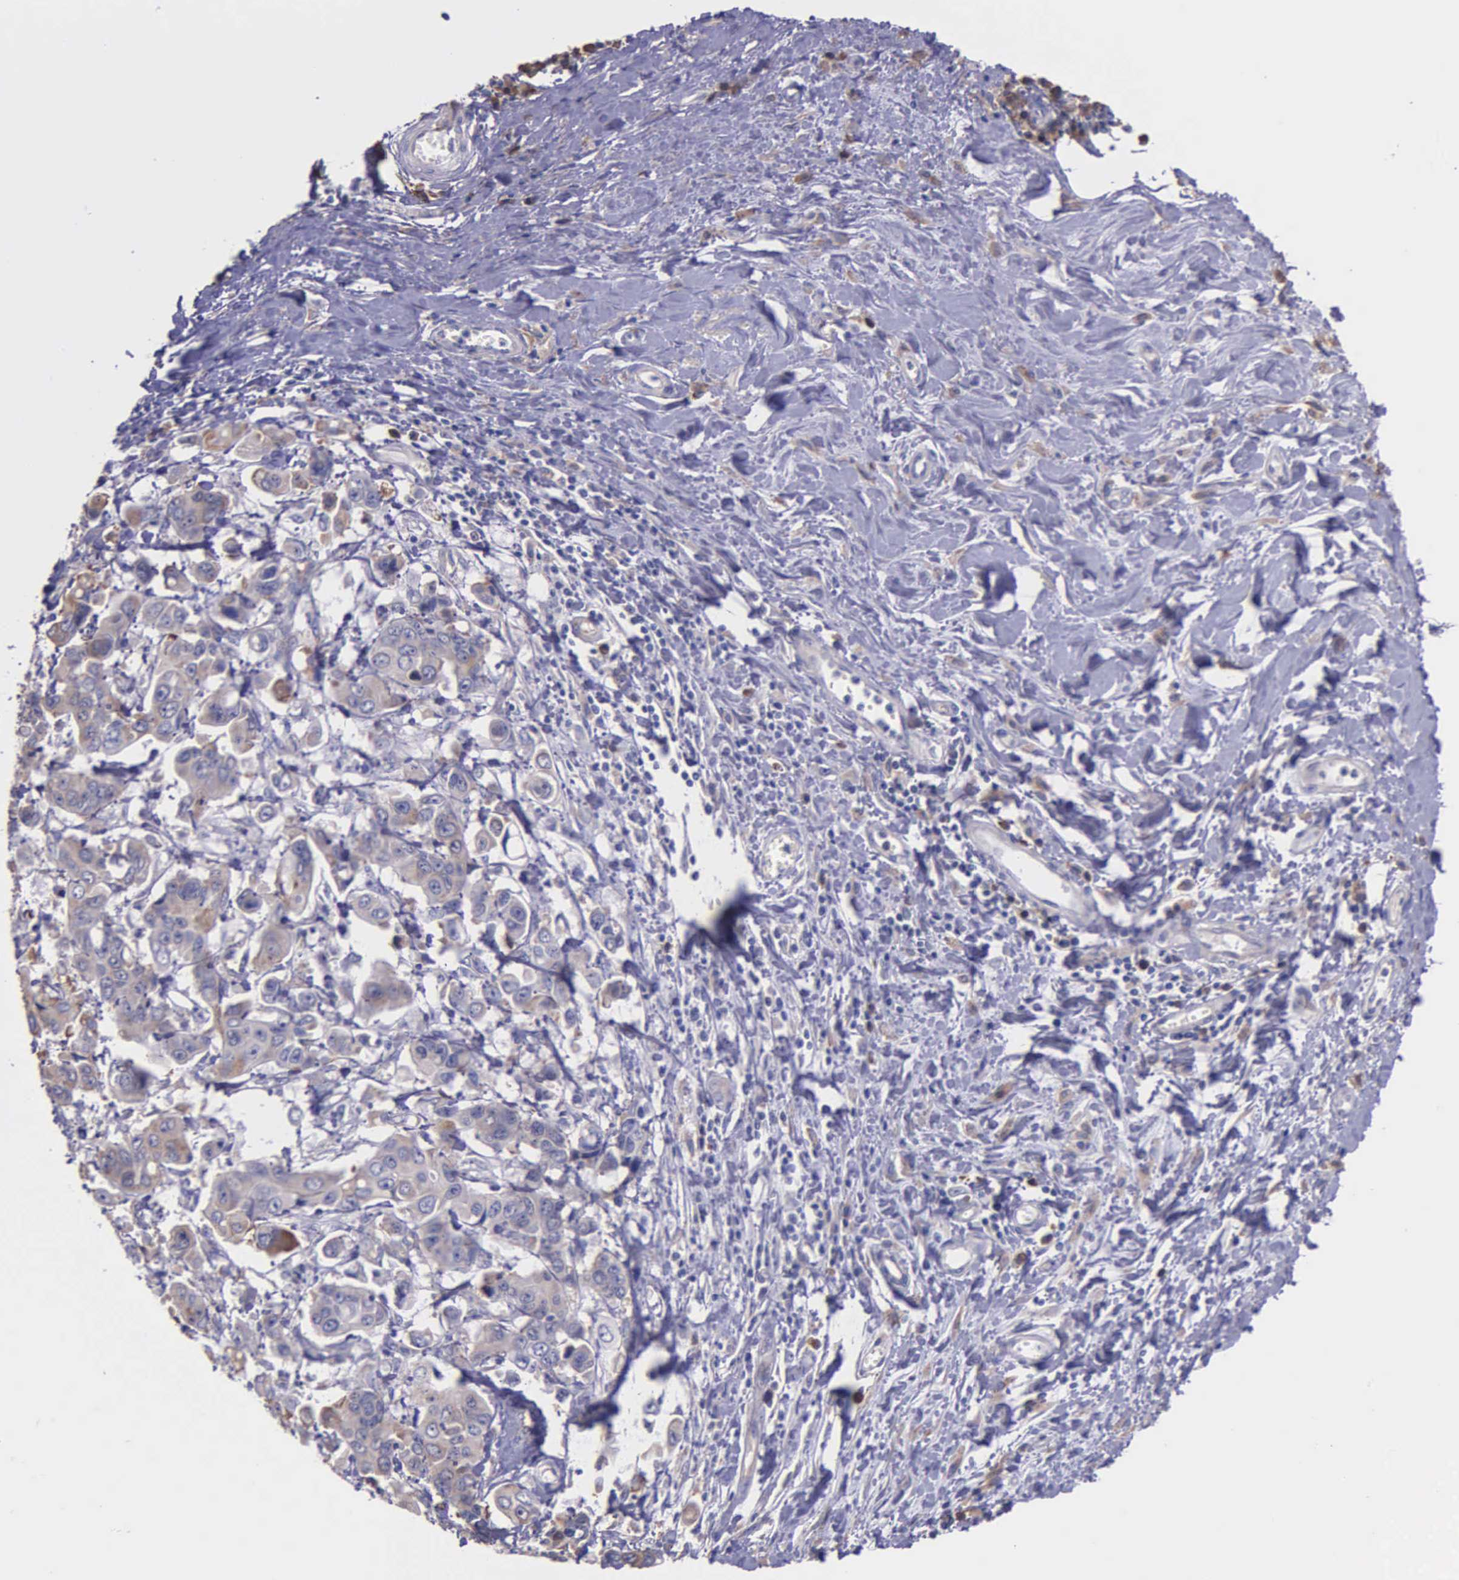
{"staining": {"intensity": "weak", "quantity": ">75%", "location": "cytoplasmic/membranous"}, "tissue": "stomach cancer", "cell_type": "Tumor cells", "image_type": "cancer", "snomed": [{"axis": "morphology", "description": "Adenocarcinoma, NOS"}, {"axis": "topography", "description": "Stomach, upper"}], "caption": "The immunohistochemical stain labels weak cytoplasmic/membranous positivity in tumor cells of stomach cancer (adenocarcinoma) tissue. The protein of interest is shown in brown color, while the nuclei are stained blue.", "gene": "ZC3H12B", "patient": {"sex": "male", "age": 80}}